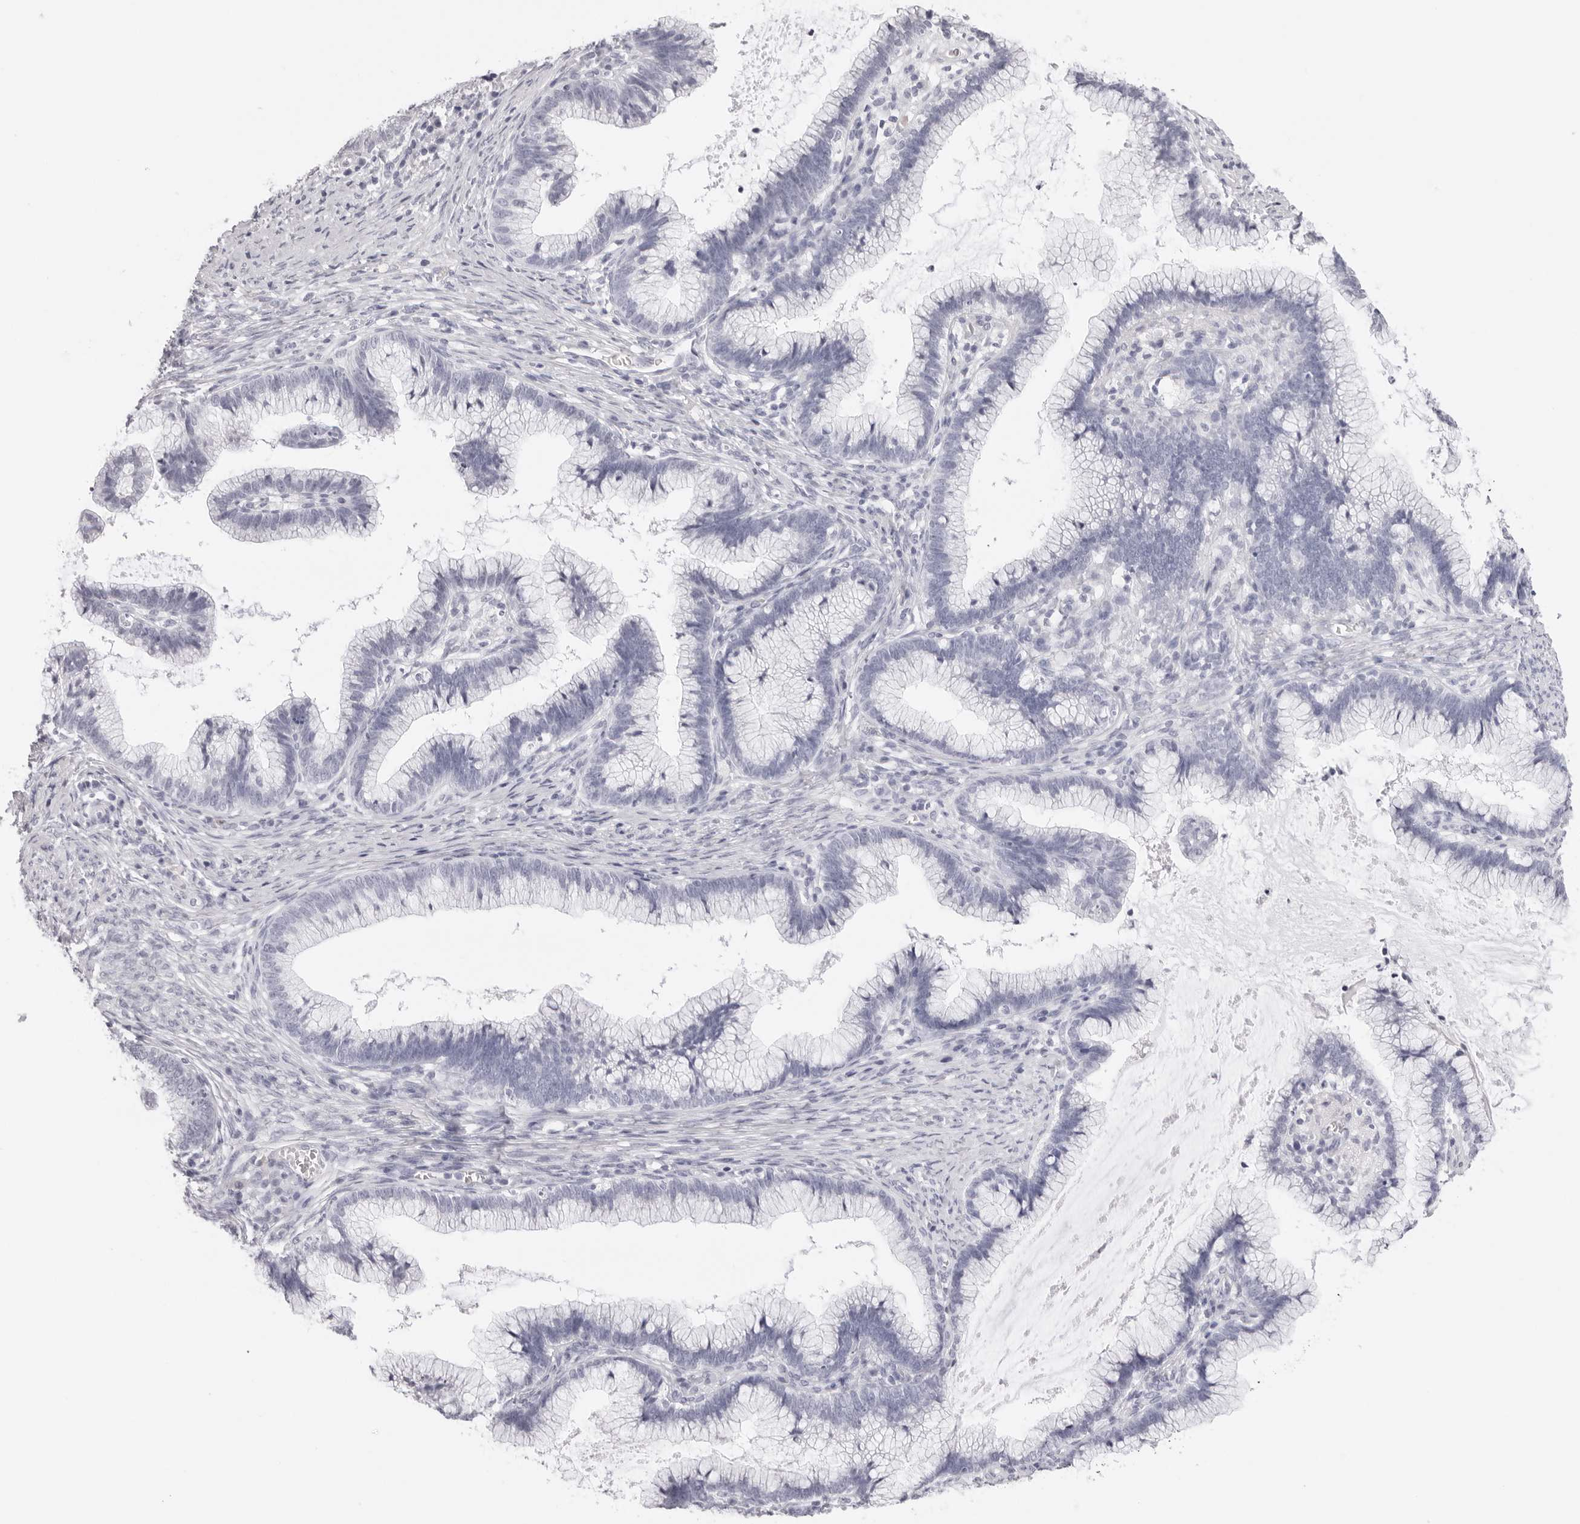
{"staining": {"intensity": "negative", "quantity": "none", "location": "none"}, "tissue": "cervical cancer", "cell_type": "Tumor cells", "image_type": "cancer", "snomed": [{"axis": "morphology", "description": "Adenocarcinoma, NOS"}, {"axis": "topography", "description": "Cervix"}], "caption": "Protein analysis of adenocarcinoma (cervical) demonstrates no significant positivity in tumor cells.", "gene": "CST5", "patient": {"sex": "female", "age": 36}}